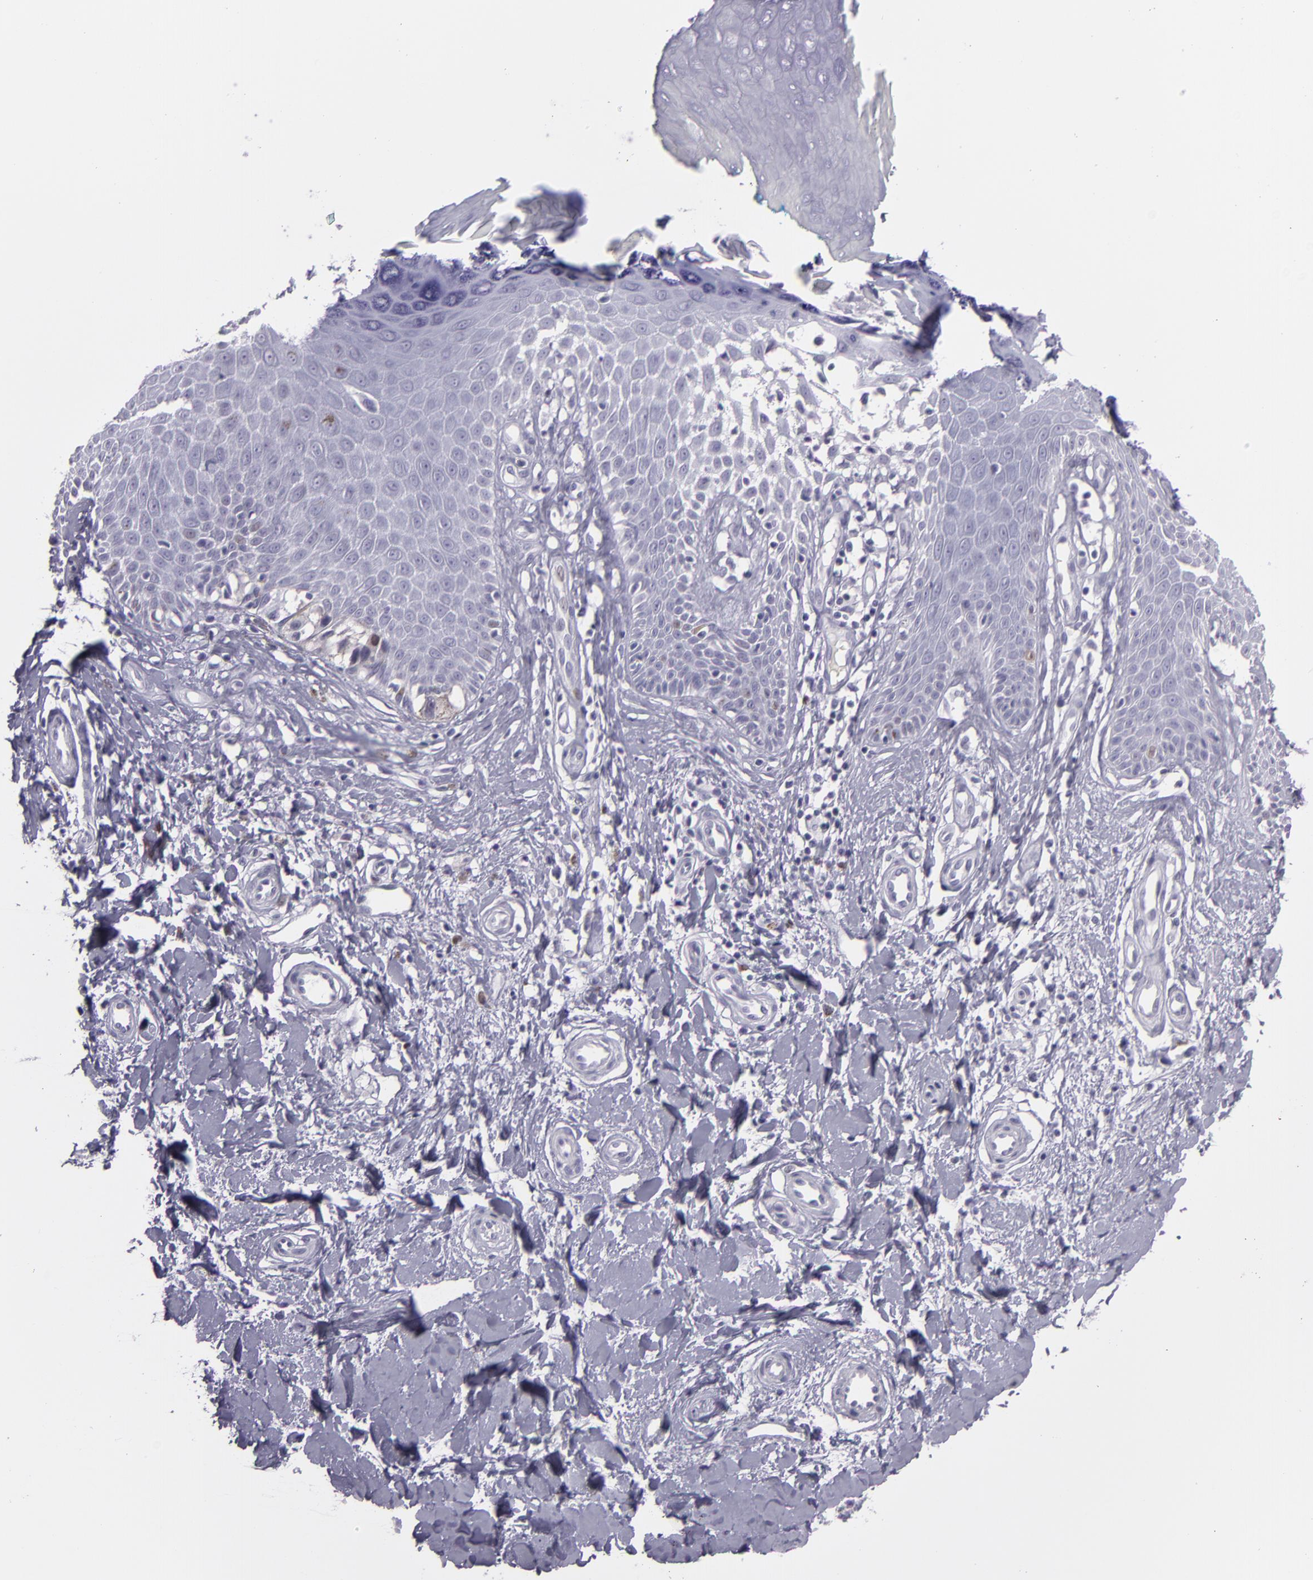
{"staining": {"intensity": "negative", "quantity": "none", "location": "none"}, "tissue": "melanoma", "cell_type": "Tumor cells", "image_type": "cancer", "snomed": [{"axis": "morphology", "description": "Malignant melanoma, NOS"}, {"axis": "topography", "description": "Skin"}], "caption": "Immunohistochemical staining of malignant melanoma displays no significant staining in tumor cells. Nuclei are stained in blue.", "gene": "MCM3", "patient": {"sex": "male", "age": 79}}